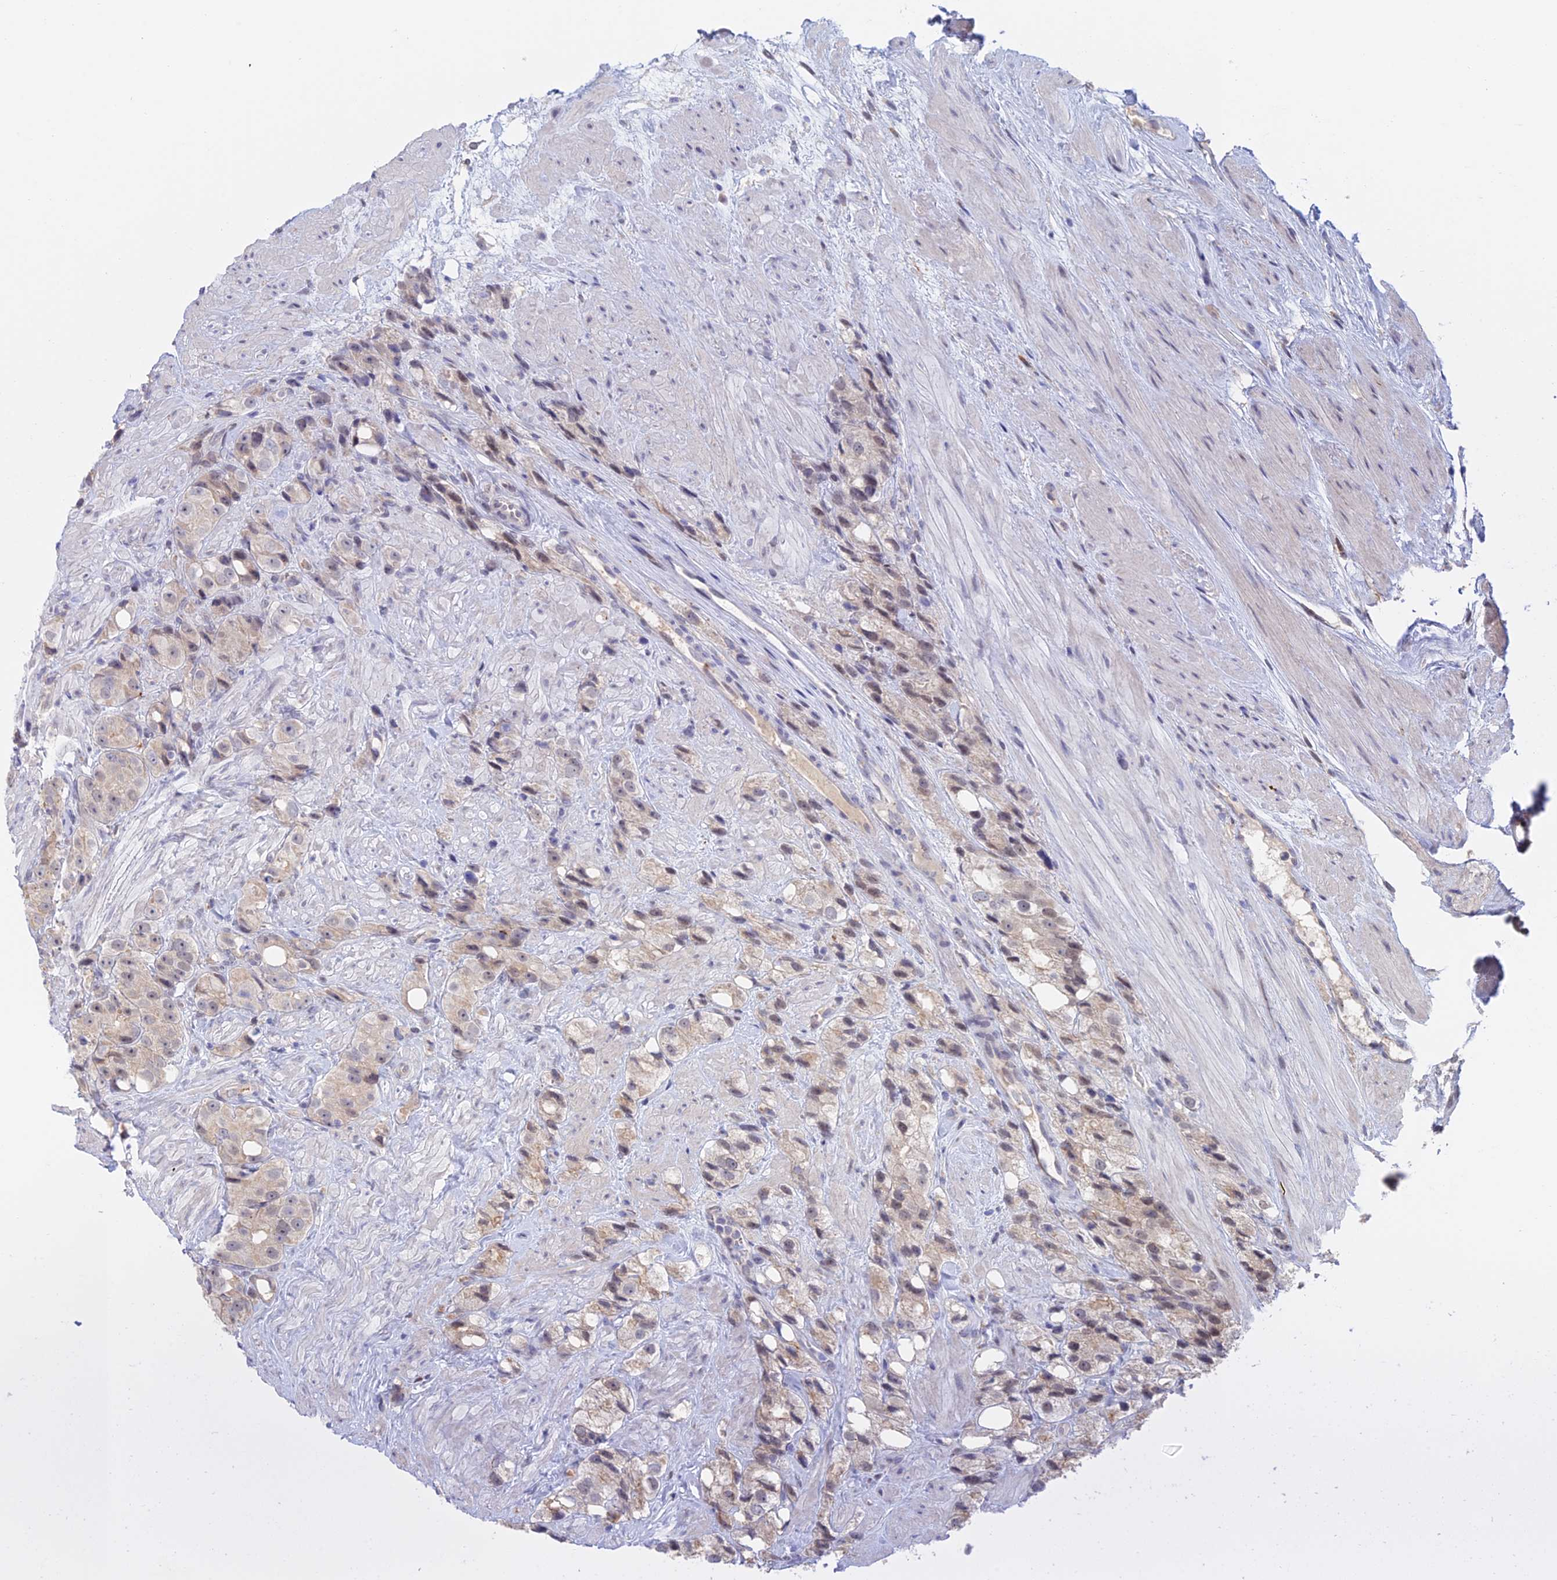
{"staining": {"intensity": "weak", "quantity": "25%-75%", "location": "cytoplasmic/membranous,nuclear"}, "tissue": "prostate cancer", "cell_type": "Tumor cells", "image_type": "cancer", "snomed": [{"axis": "morphology", "description": "Adenocarcinoma, NOS"}, {"axis": "topography", "description": "Prostate"}], "caption": "A high-resolution micrograph shows immunohistochemistry (IHC) staining of prostate cancer, which exhibits weak cytoplasmic/membranous and nuclear positivity in approximately 25%-75% of tumor cells.", "gene": "ZUP1", "patient": {"sex": "male", "age": 79}}